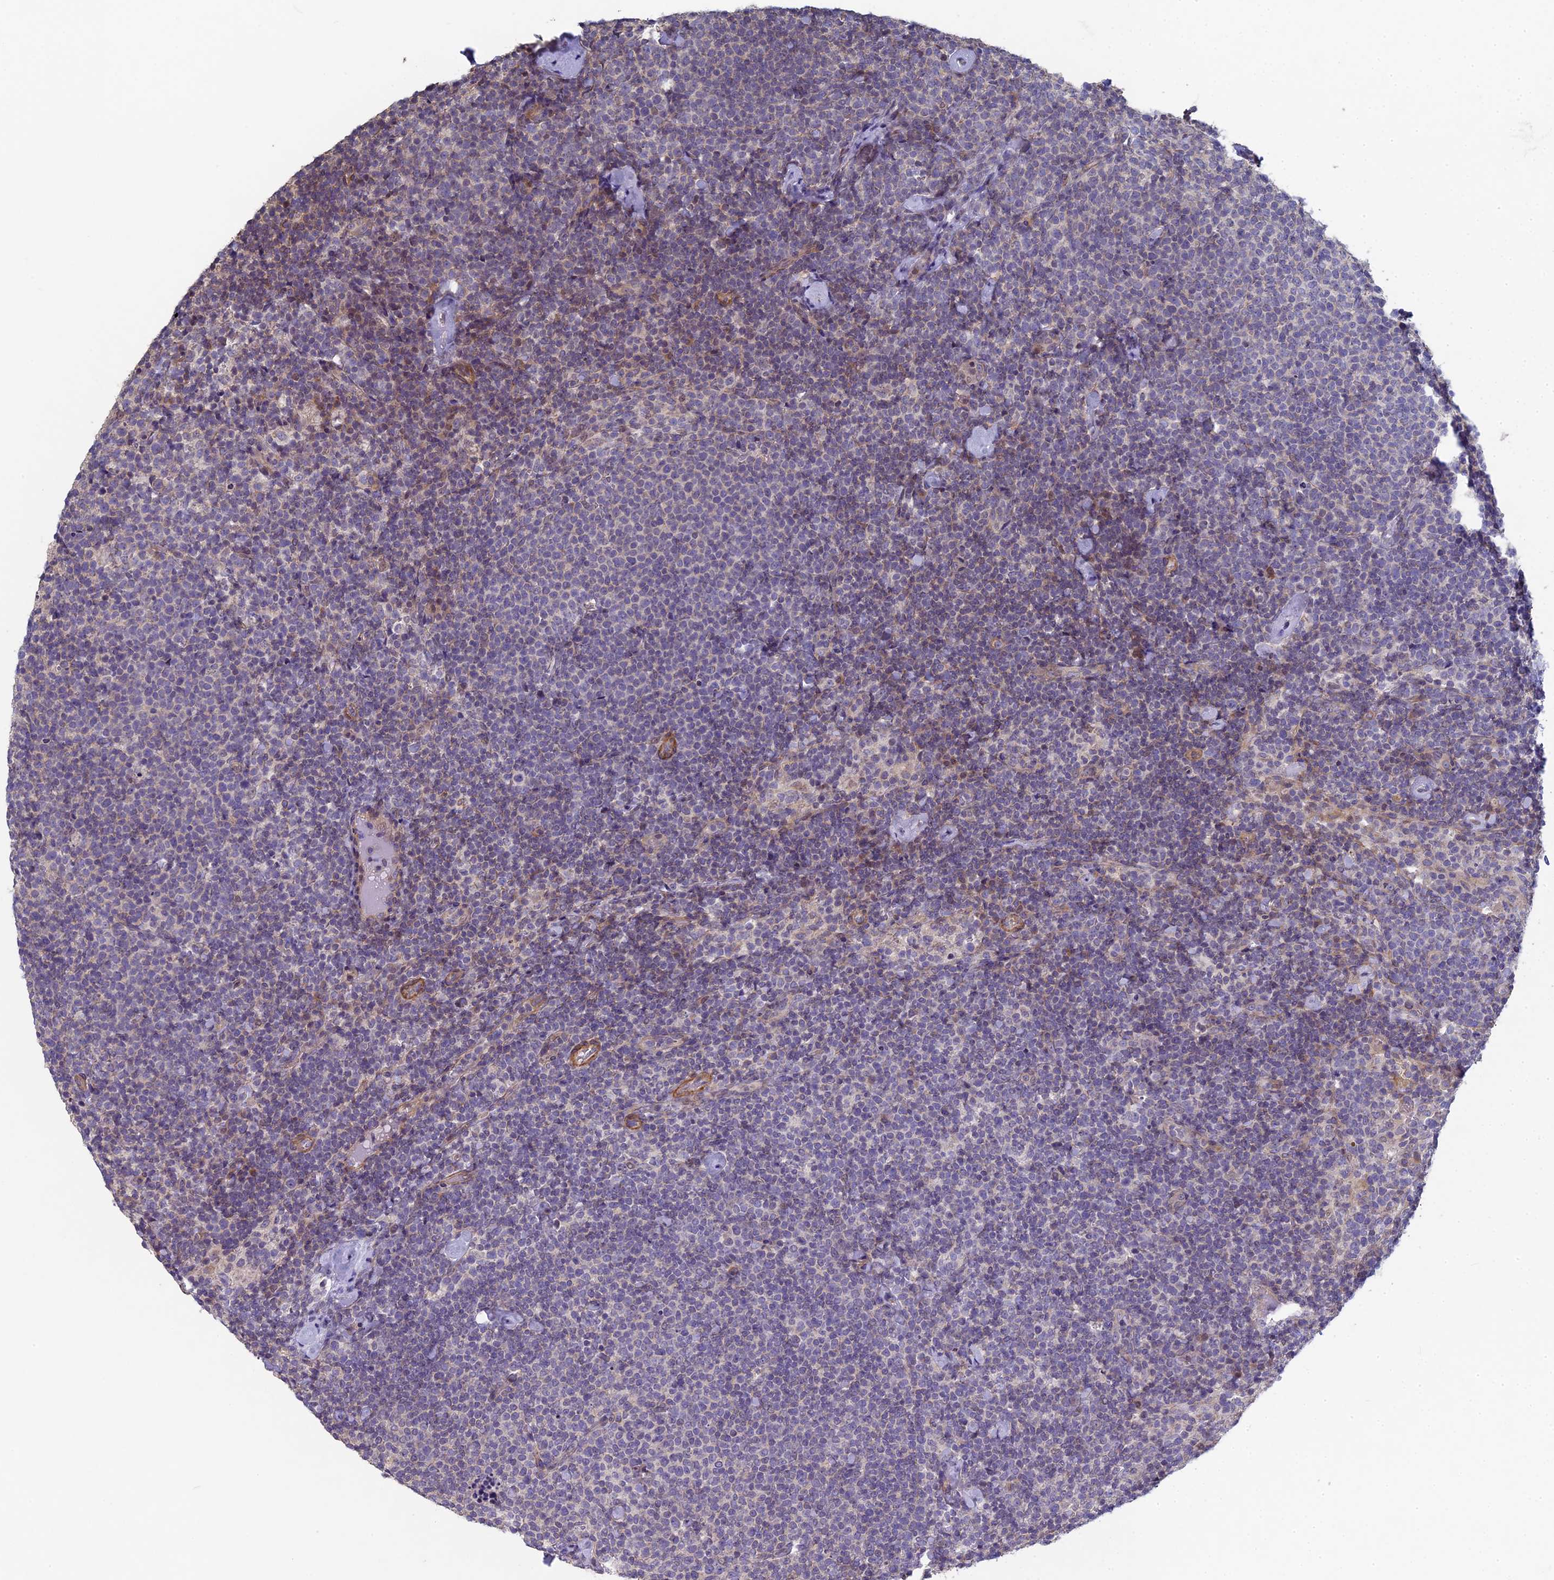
{"staining": {"intensity": "negative", "quantity": "none", "location": "none"}, "tissue": "lymphoma", "cell_type": "Tumor cells", "image_type": "cancer", "snomed": [{"axis": "morphology", "description": "Malignant lymphoma, non-Hodgkin's type, High grade"}, {"axis": "topography", "description": "Lymph node"}], "caption": "Immunohistochemical staining of lymphoma exhibits no significant positivity in tumor cells.", "gene": "DIXDC1", "patient": {"sex": "male", "age": 61}}